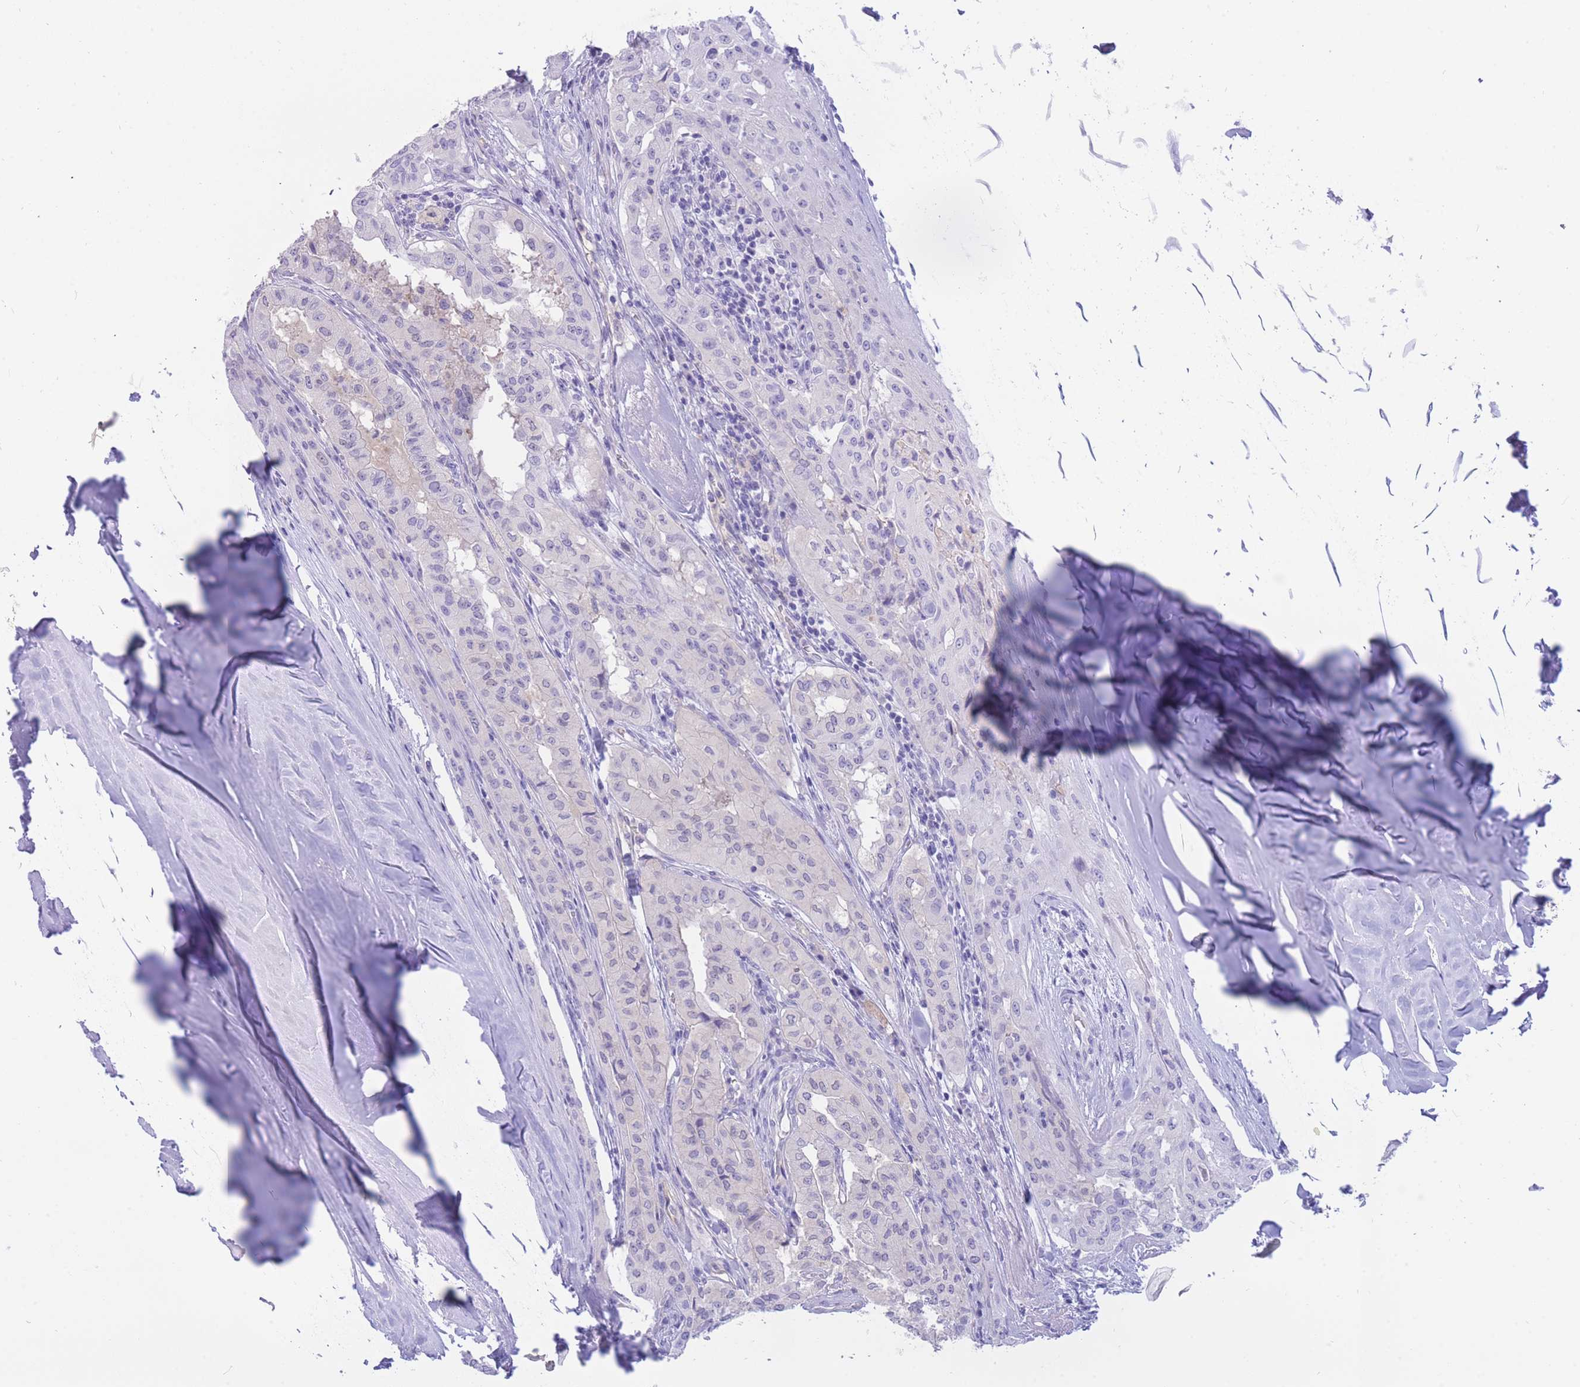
{"staining": {"intensity": "negative", "quantity": "none", "location": "none"}, "tissue": "thyroid cancer", "cell_type": "Tumor cells", "image_type": "cancer", "snomed": [{"axis": "morphology", "description": "Papillary adenocarcinoma, NOS"}, {"axis": "topography", "description": "Thyroid gland"}], "caption": "A histopathology image of human thyroid cancer is negative for staining in tumor cells. (Brightfield microscopy of DAB (3,3'-diaminobenzidine) immunohistochemistry (IHC) at high magnification).", "gene": "SULT1A1", "patient": {"sex": "female", "age": 59}}